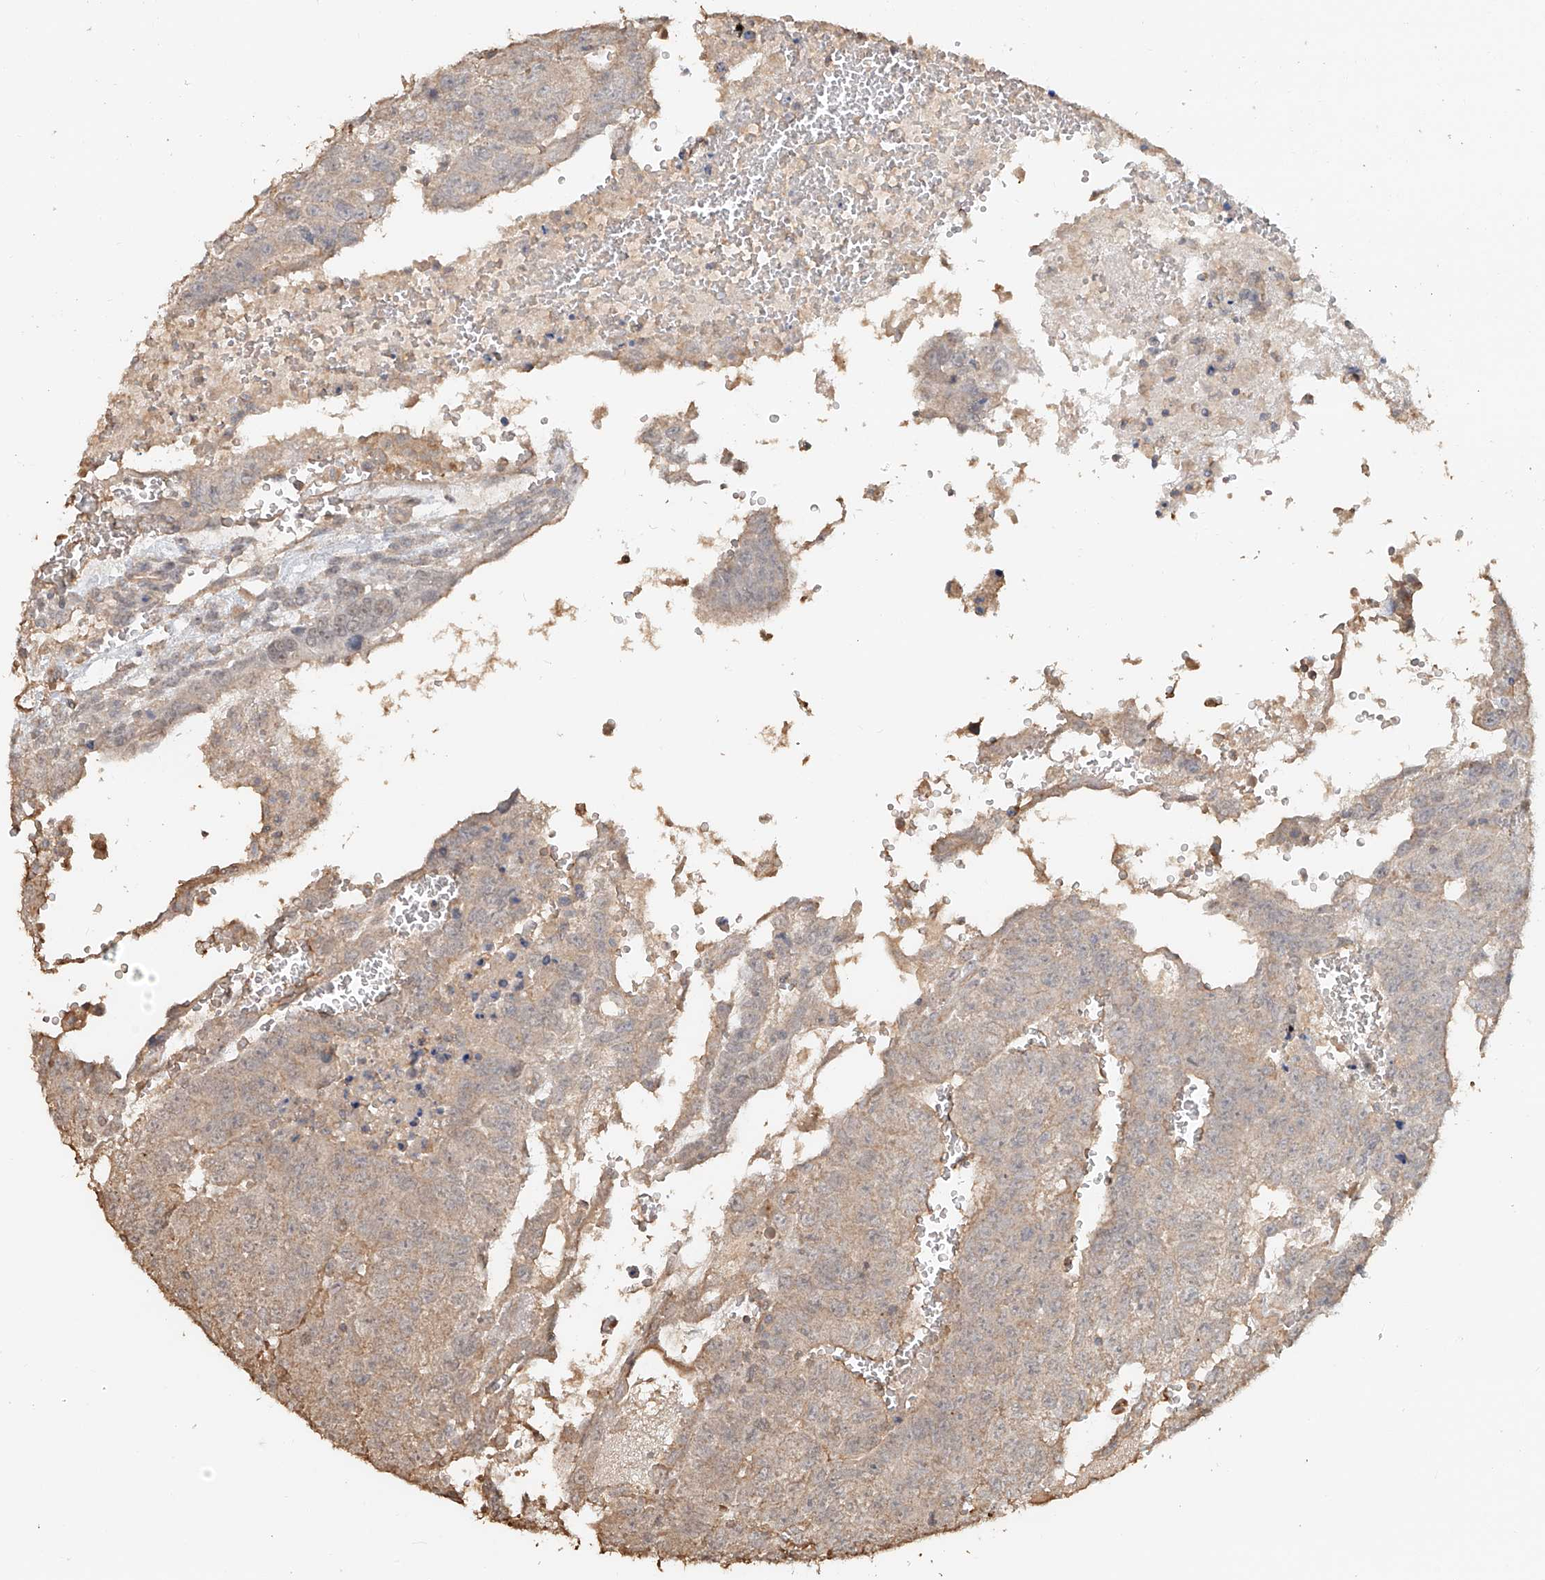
{"staining": {"intensity": "weak", "quantity": "<25%", "location": "cytoplasmic/membranous"}, "tissue": "testis cancer", "cell_type": "Tumor cells", "image_type": "cancer", "snomed": [{"axis": "morphology", "description": "Seminoma, NOS"}, {"axis": "morphology", "description": "Carcinoma, Embryonal, NOS"}, {"axis": "topography", "description": "Testis"}], "caption": "DAB (3,3'-diaminobenzidine) immunohistochemical staining of testis cancer displays no significant positivity in tumor cells.", "gene": "NPHS1", "patient": {"sex": "male", "age": 52}}